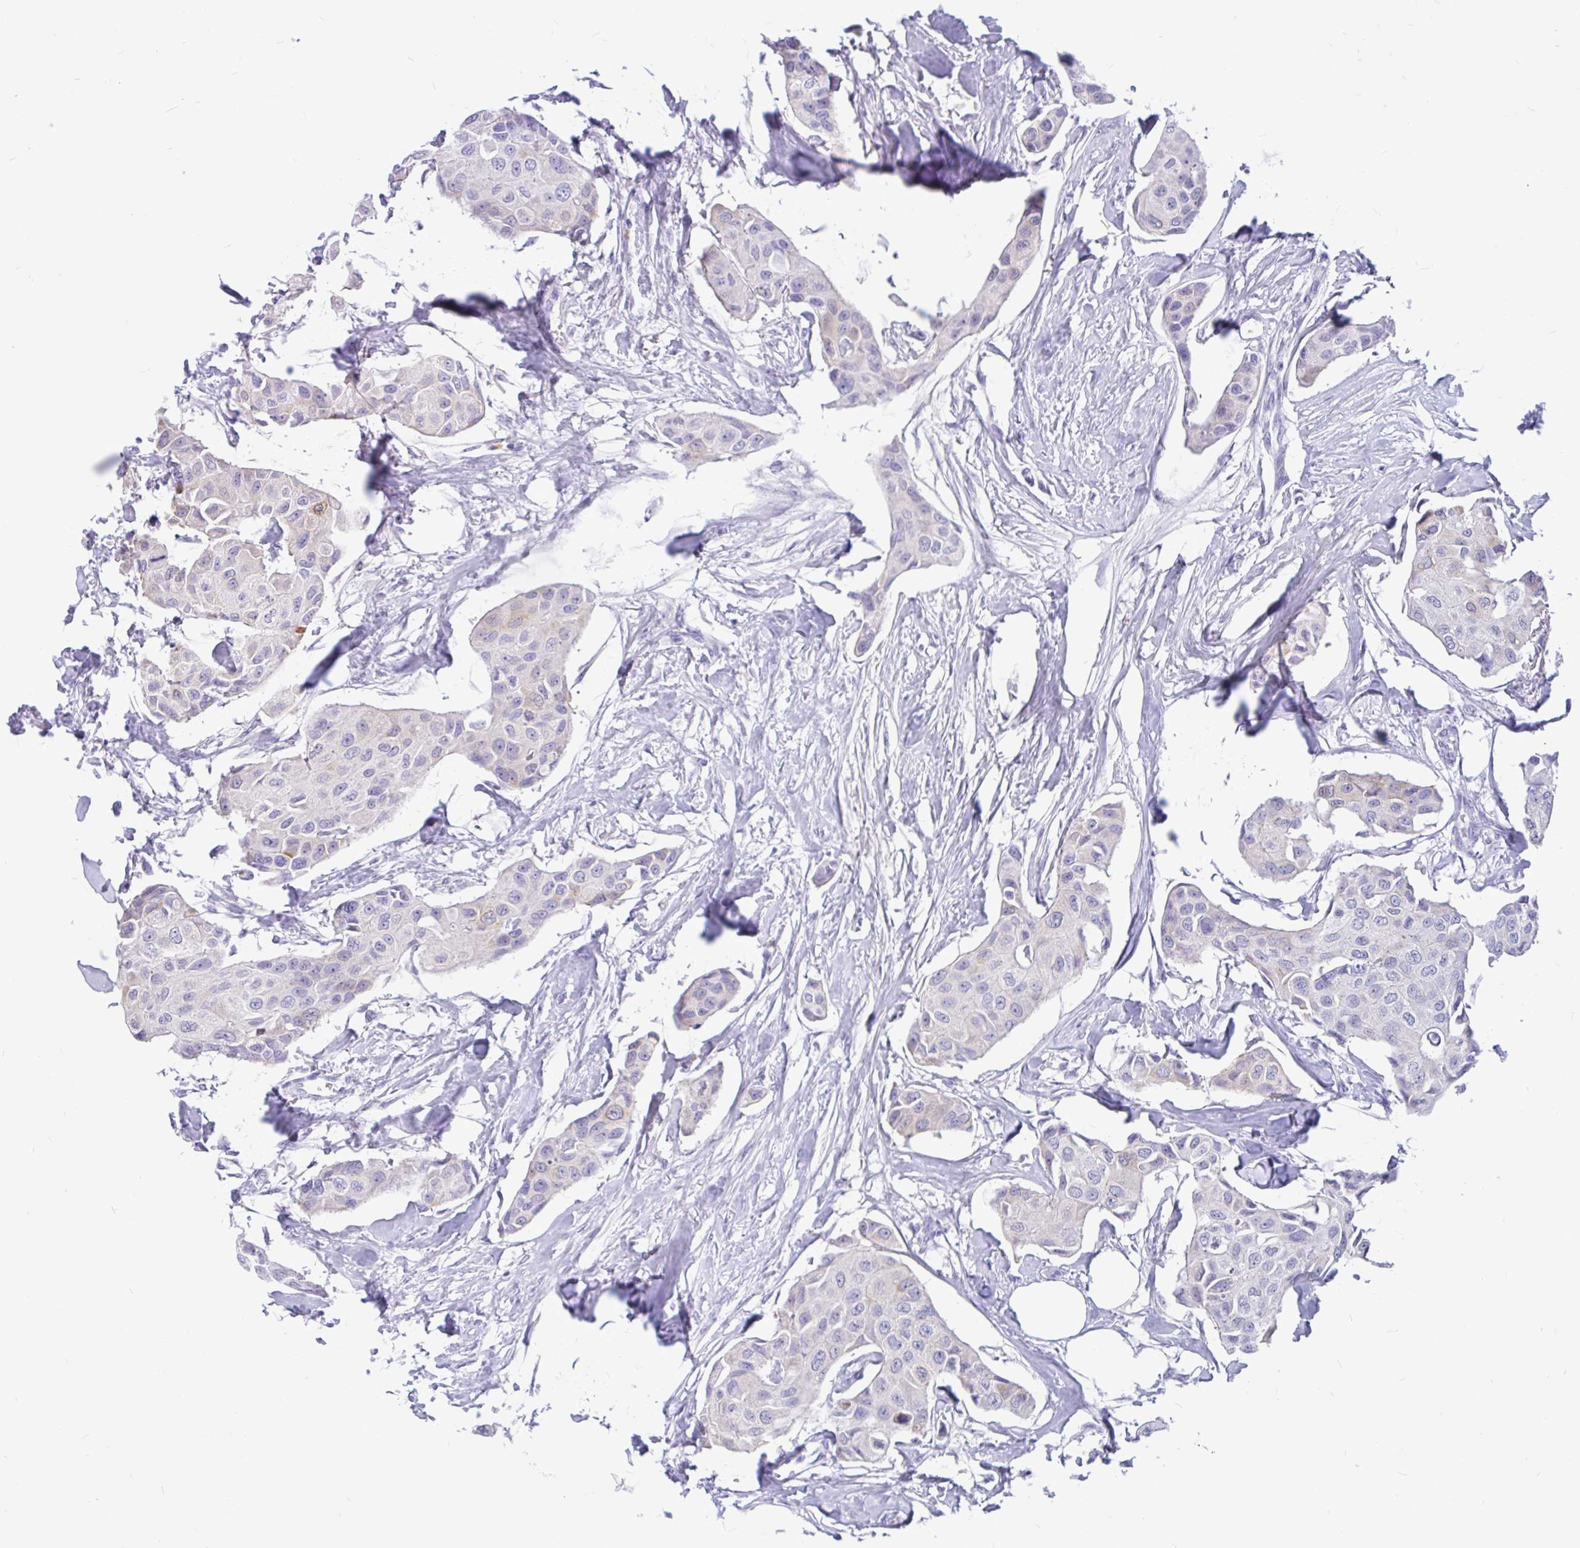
{"staining": {"intensity": "negative", "quantity": "none", "location": "none"}, "tissue": "breast cancer", "cell_type": "Tumor cells", "image_type": "cancer", "snomed": [{"axis": "morphology", "description": "Duct carcinoma"}, {"axis": "topography", "description": "Breast"}, {"axis": "topography", "description": "Lymph node"}], "caption": "Immunohistochemical staining of invasive ductal carcinoma (breast) exhibits no significant staining in tumor cells.", "gene": "KIAA2013", "patient": {"sex": "female", "age": 80}}